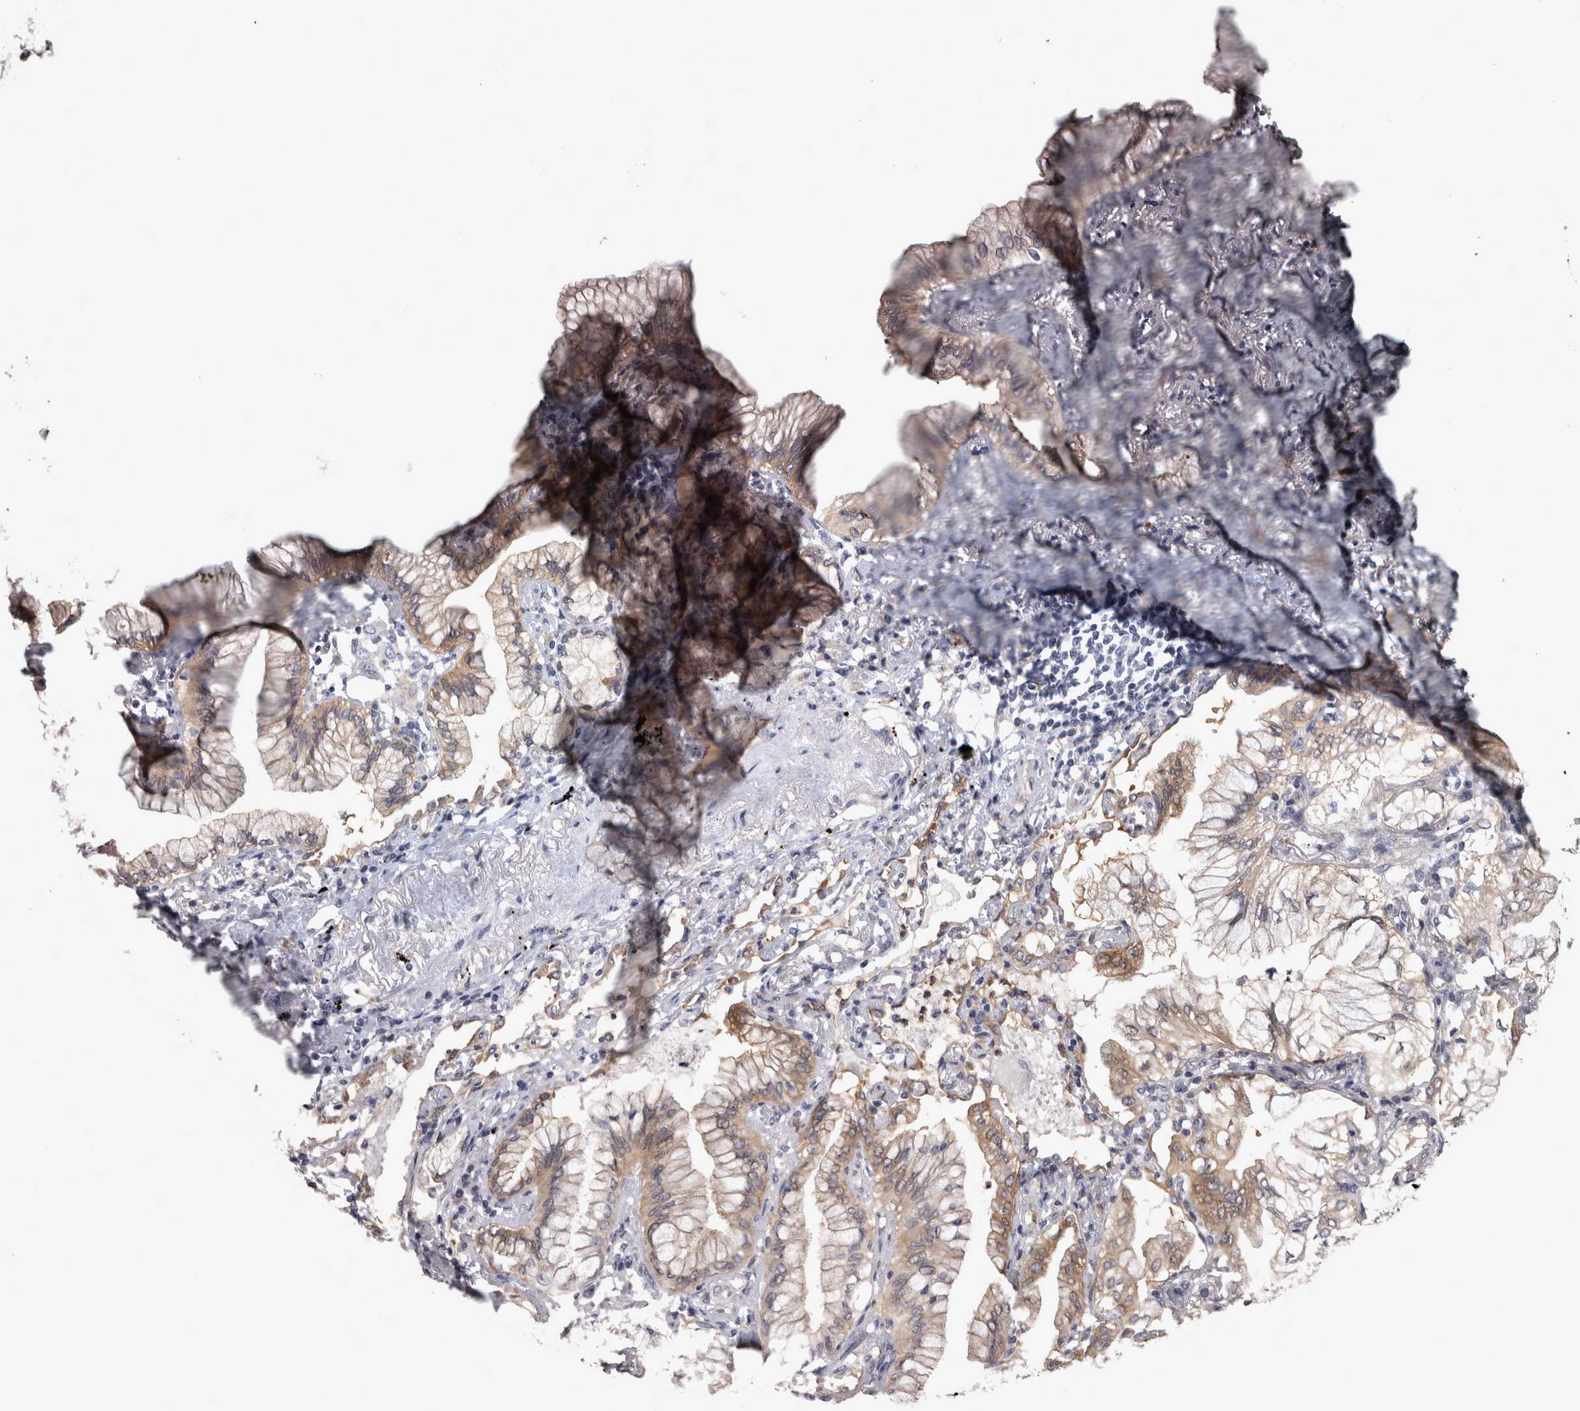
{"staining": {"intensity": "weak", "quantity": ">75%", "location": "cytoplasmic/membranous"}, "tissue": "lung cancer", "cell_type": "Tumor cells", "image_type": "cancer", "snomed": [{"axis": "morphology", "description": "Adenocarcinoma, NOS"}, {"axis": "topography", "description": "Lung"}], "caption": "This is an image of IHC staining of adenocarcinoma (lung), which shows weak positivity in the cytoplasmic/membranous of tumor cells.", "gene": "PRKCI", "patient": {"sex": "female", "age": 70}}